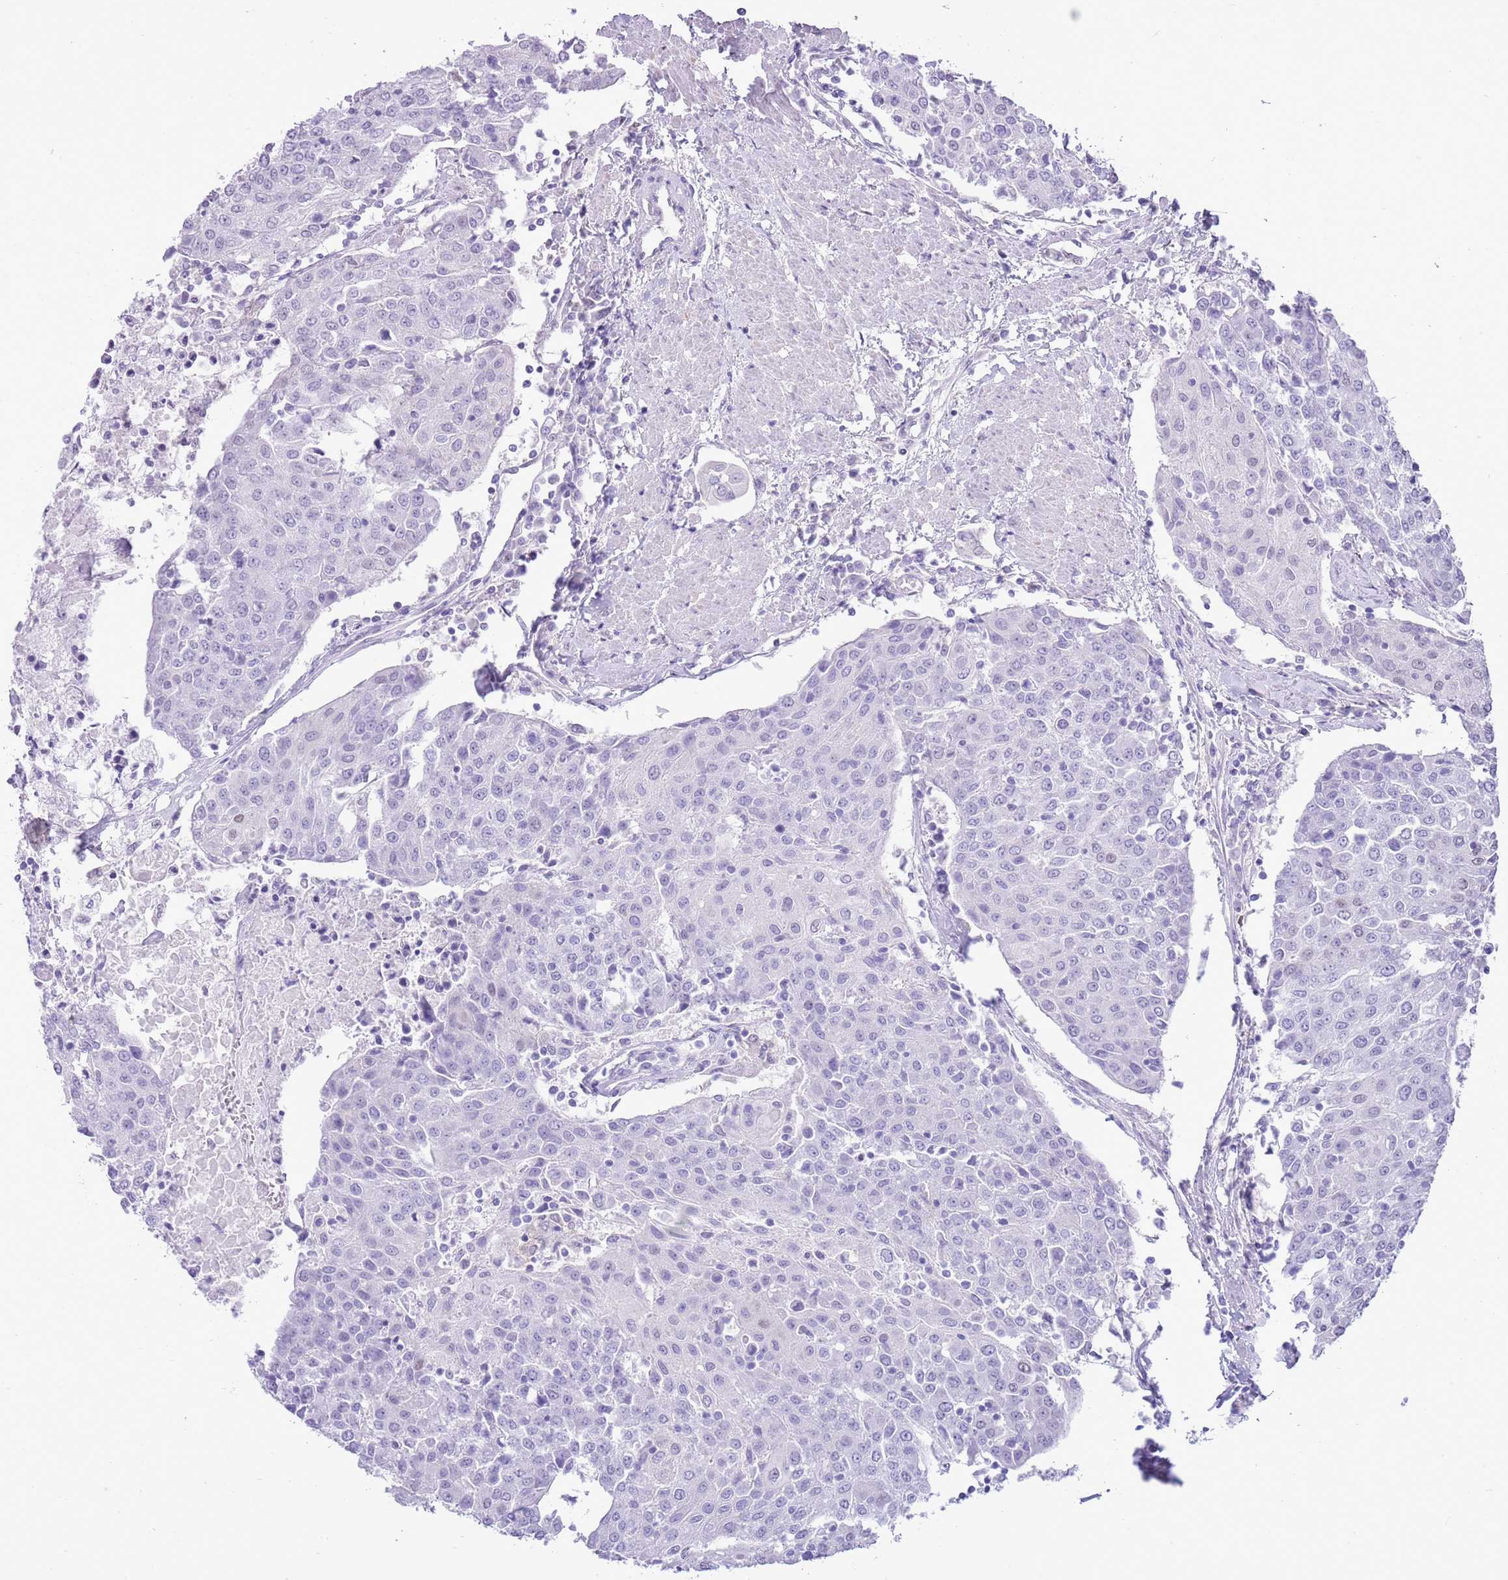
{"staining": {"intensity": "negative", "quantity": "none", "location": "none"}, "tissue": "urothelial cancer", "cell_type": "Tumor cells", "image_type": "cancer", "snomed": [{"axis": "morphology", "description": "Urothelial carcinoma, High grade"}, {"axis": "topography", "description": "Urinary bladder"}], "caption": "High-grade urothelial carcinoma was stained to show a protein in brown. There is no significant expression in tumor cells.", "gene": "PPP1R17", "patient": {"sex": "female", "age": 85}}